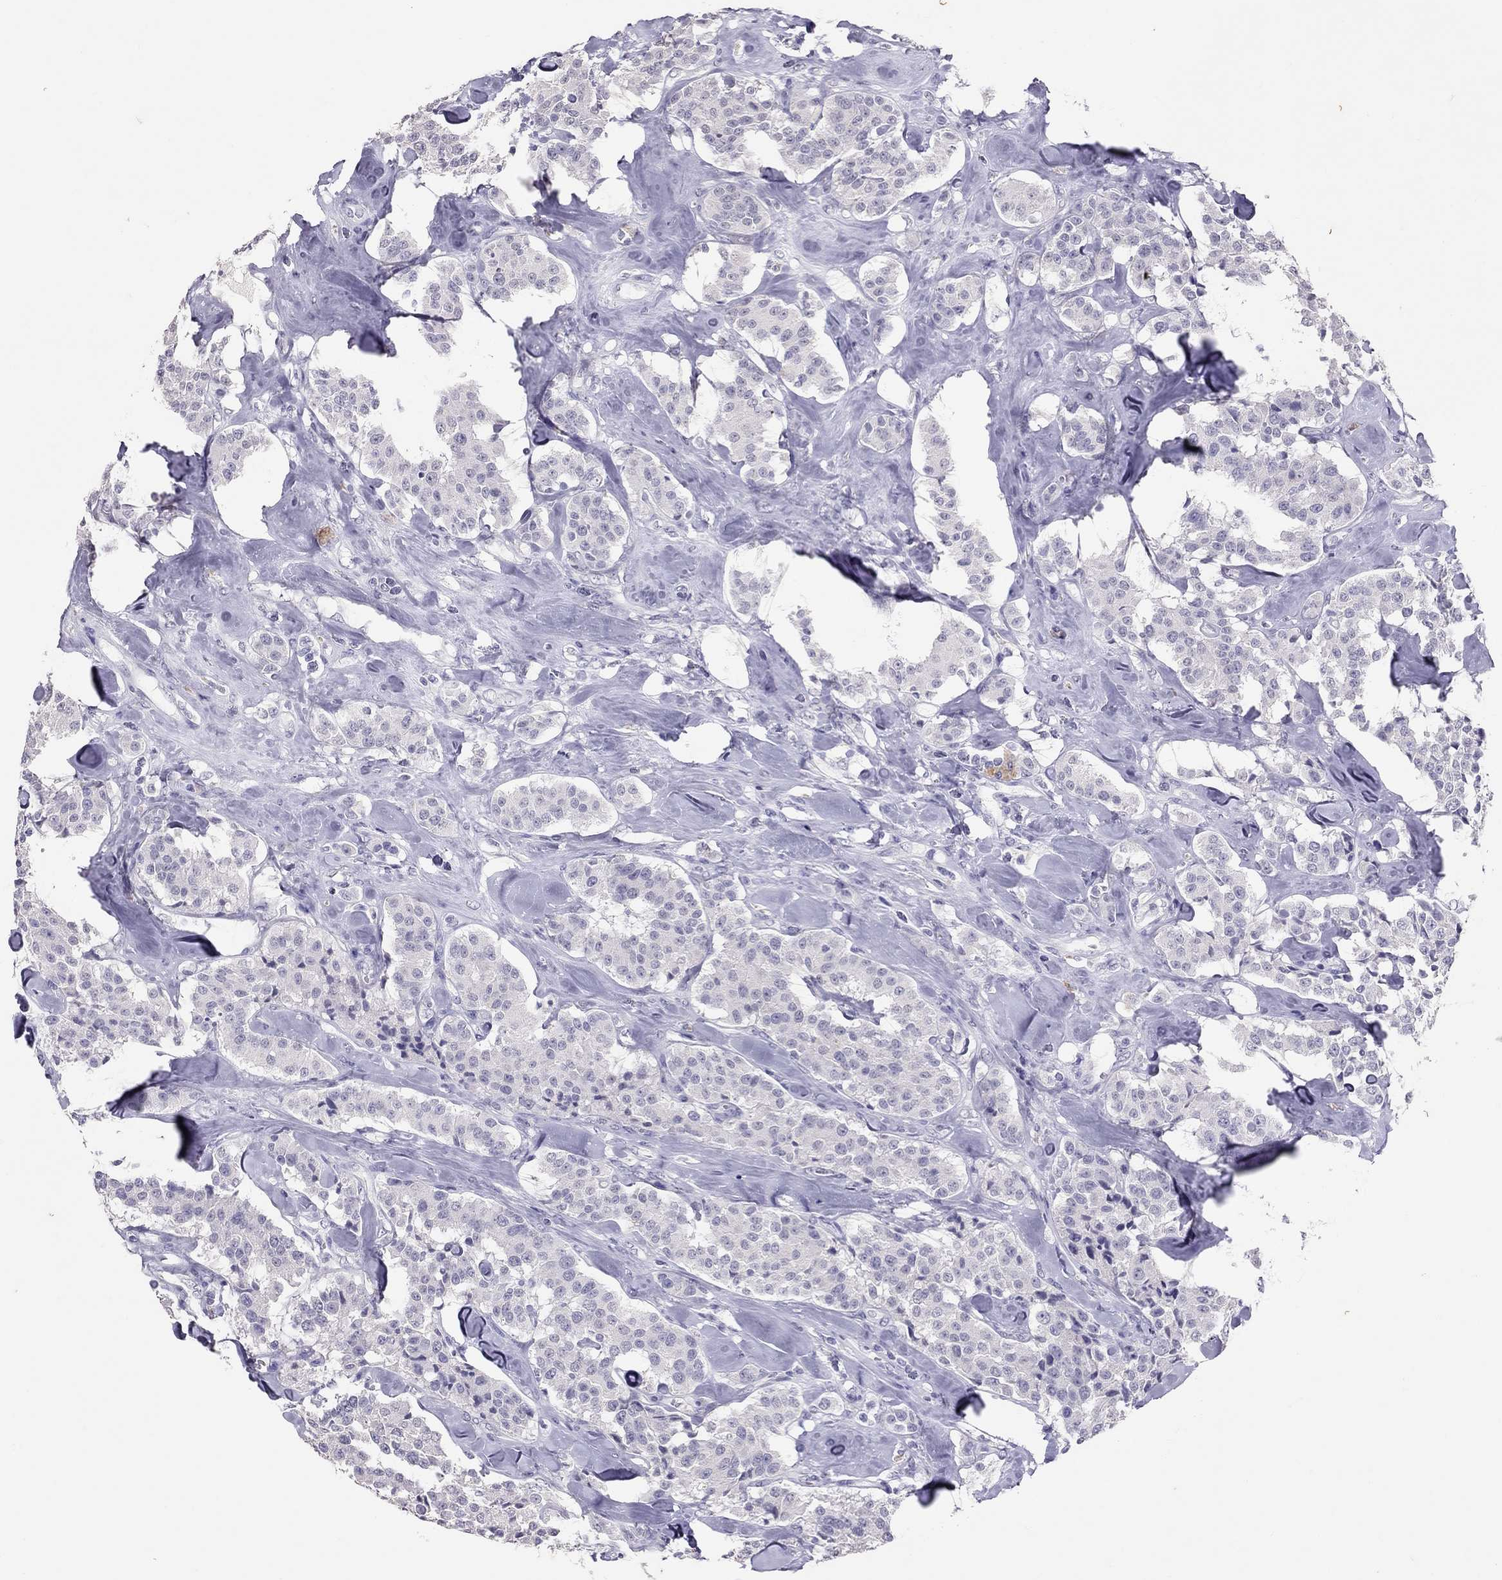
{"staining": {"intensity": "negative", "quantity": "none", "location": "none"}, "tissue": "carcinoid", "cell_type": "Tumor cells", "image_type": "cancer", "snomed": [{"axis": "morphology", "description": "Carcinoid, malignant, NOS"}, {"axis": "topography", "description": "Pancreas"}], "caption": "This is an immunohistochemistry histopathology image of human malignant carcinoid. There is no positivity in tumor cells.", "gene": "PSMB11", "patient": {"sex": "male", "age": 41}}